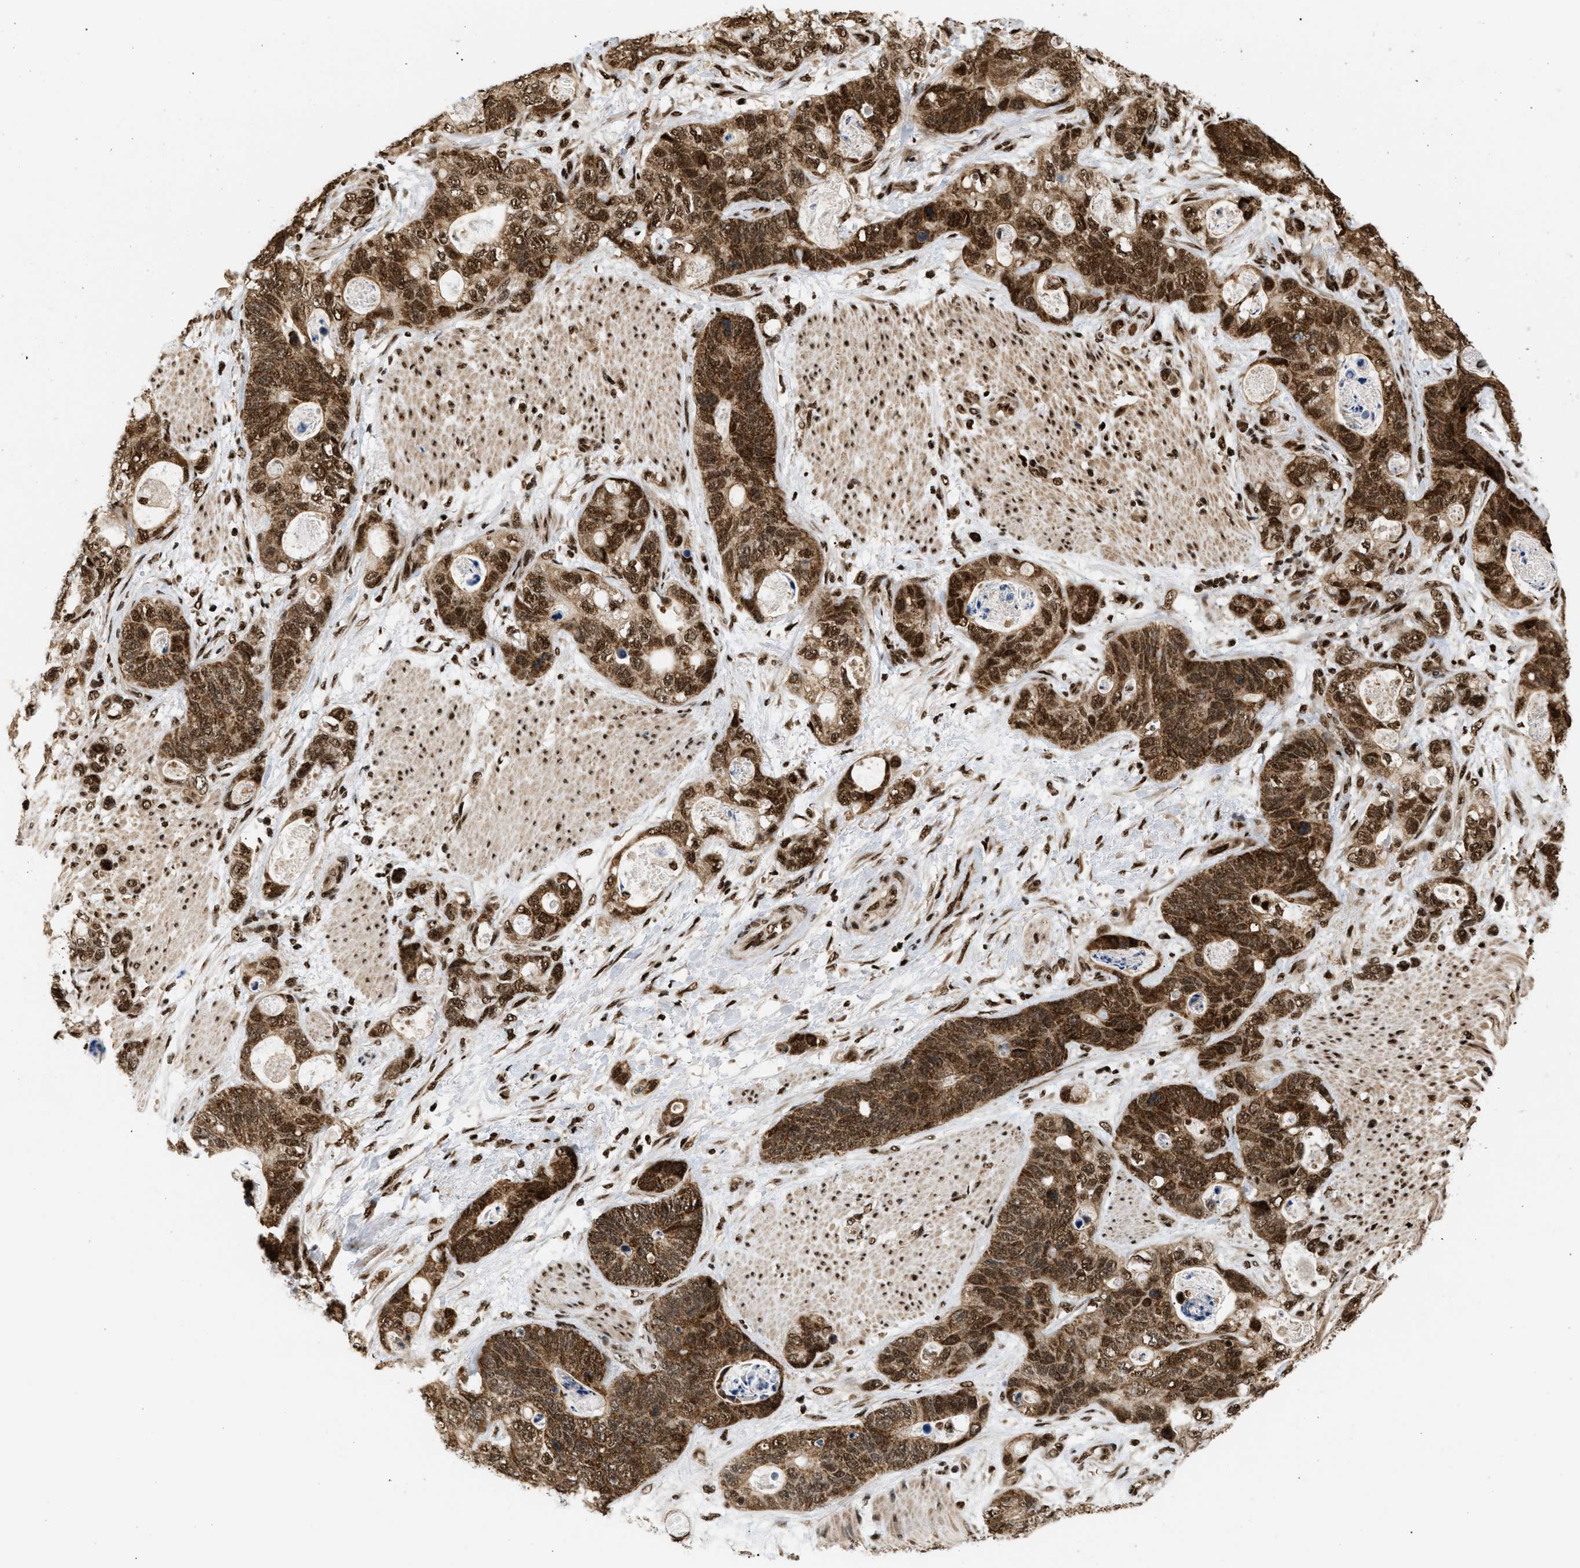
{"staining": {"intensity": "strong", "quantity": ">75%", "location": "cytoplasmic/membranous,nuclear"}, "tissue": "stomach cancer", "cell_type": "Tumor cells", "image_type": "cancer", "snomed": [{"axis": "morphology", "description": "Normal tissue, NOS"}, {"axis": "morphology", "description": "Adenocarcinoma, NOS"}, {"axis": "topography", "description": "Stomach"}], "caption": "The micrograph reveals immunohistochemical staining of stomach cancer (adenocarcinoma). There is strong cytoplasmic/membranous and nuclear staining is seen in approximately >75% of tumor cells. Immunohistochemistry stains the protein in brown and the nuclei are stained blue.", "gene": "RBM5", "patient": {"sex": "female", "age": 89}}